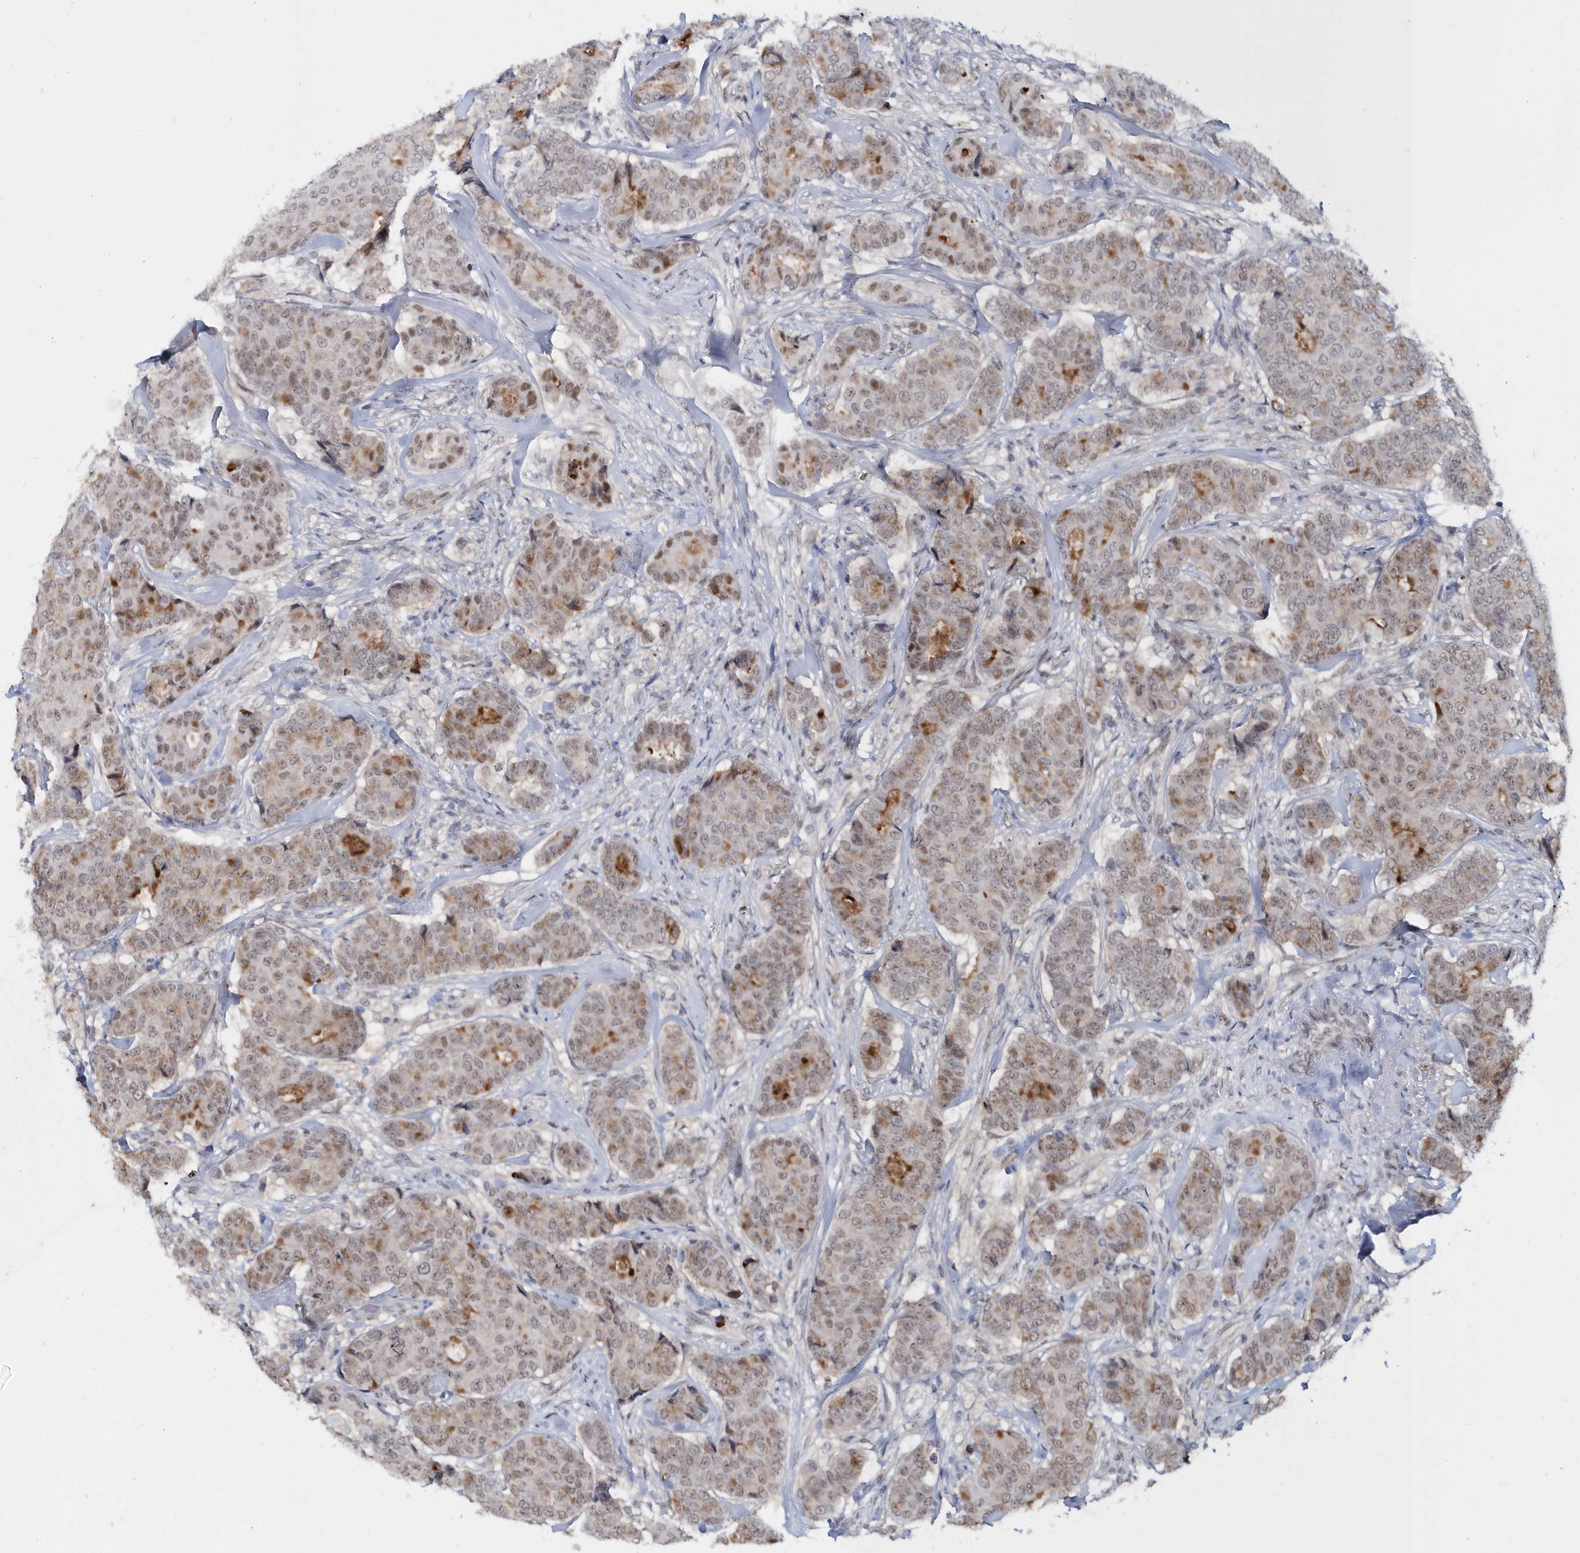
{"staining": {"intensity": "moderate", "quantity": "<25%", "location": "cytoplasmic/membranous,nuclear"}, "tissue": "breast cancer", "cell_type": "Tumor cells", "image_type": "cancer", "snomed": [{"axis": "morphology", "description": "Duct carcinoma"}, {"axis": "topography", "description": "Breast"}], "caption": "Brown immunohistochemical staining in breast intraductal carcinoma displays moderate cytoplasmic/membranous and nuclear staining in approximately <25% of tumor cells. The staining was performed using DAB, with brown indicating positive protein expression. Nuclei are stained blue with hematoxylin.", "gene": "ASCL4", "patient": {"sex": "female", "age": 75}}